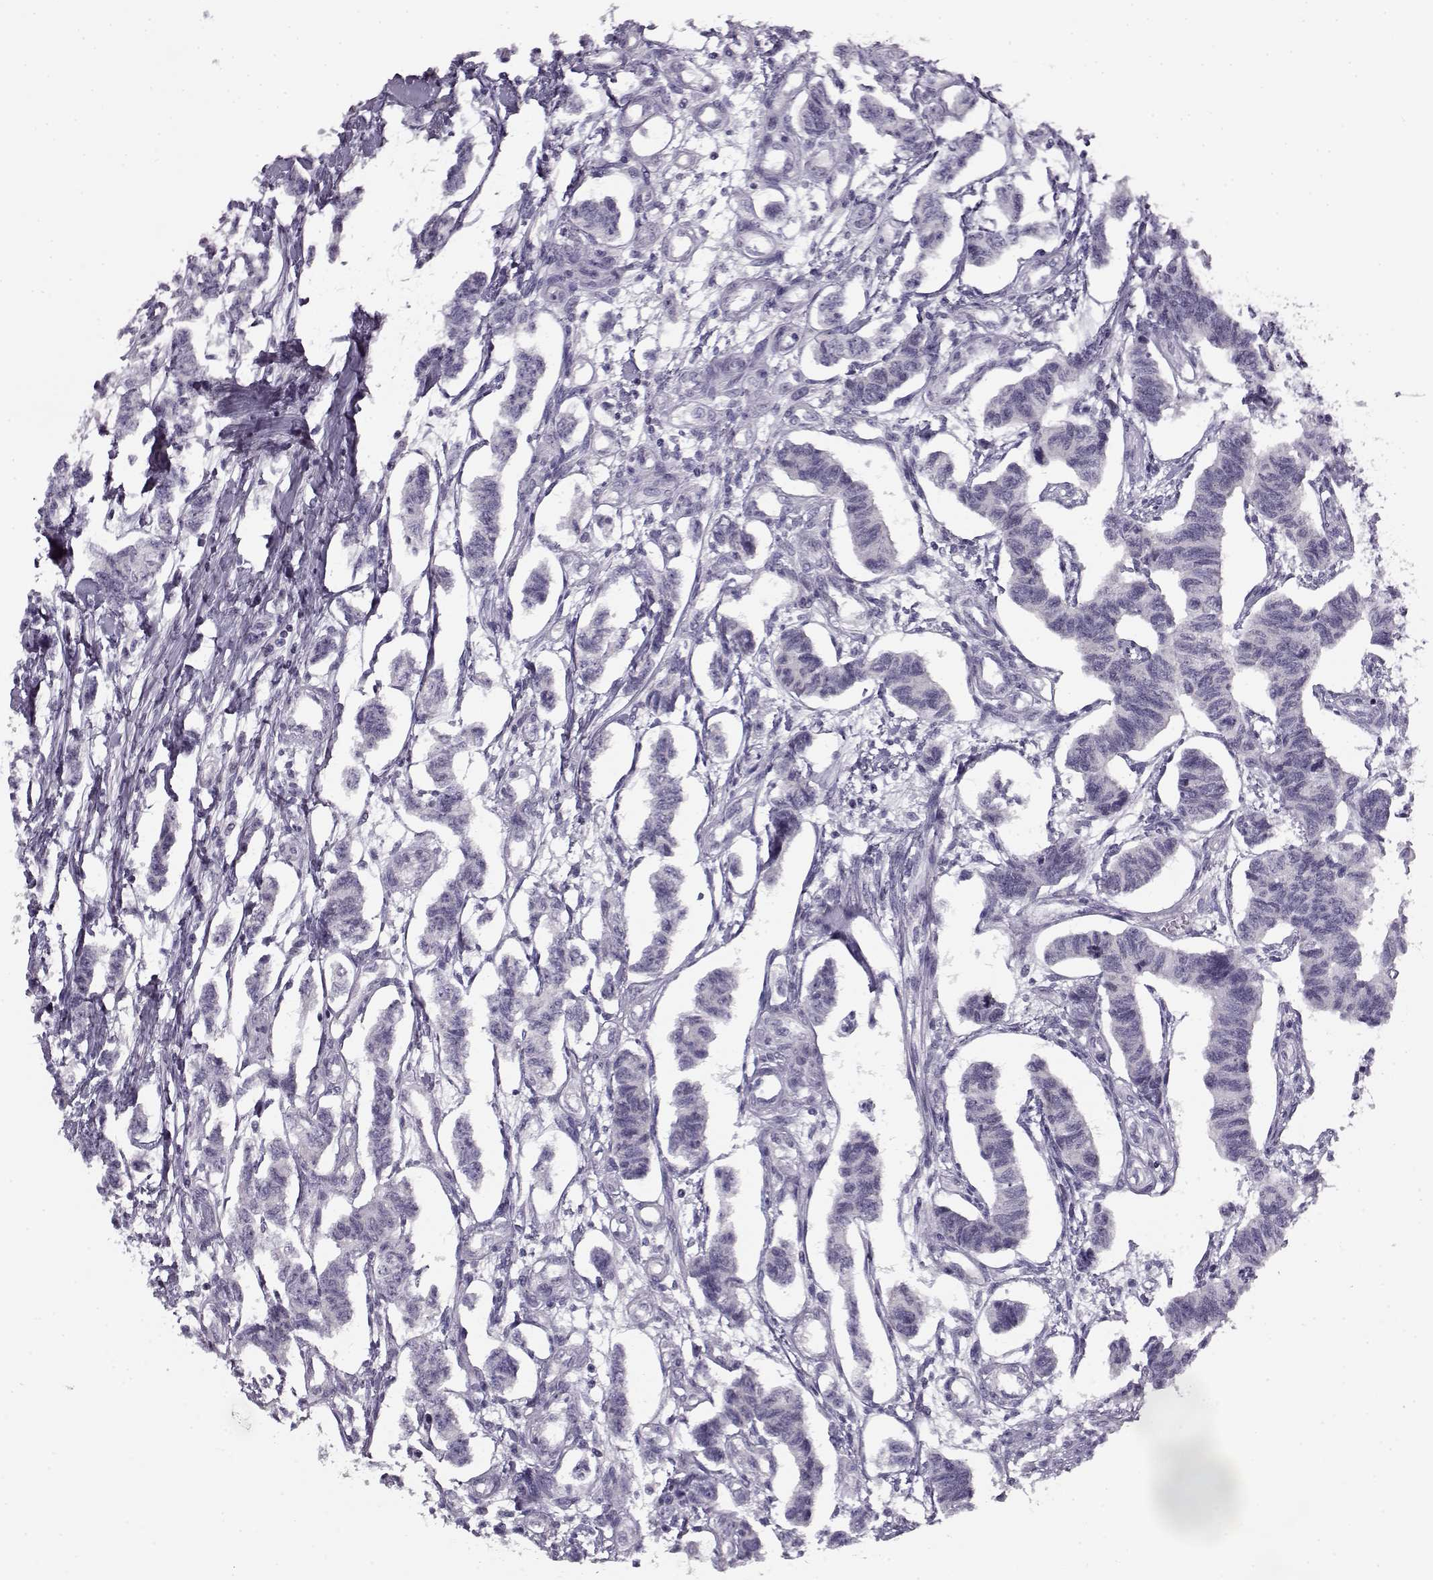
{"staining": {"intensity": "negative", "quantity": "none", "location": "none"}, "tissue": "carcinoid", "cell_type": "Tumor cells", "image_type": "cancer", "snomed": [{"axis": "morphology", "description": "Carcinoid, malignant, NOS"}, {"axis": "topography", "description": "Kidney"}], "caption": "Immunohistochemistry (IHC) image of human carcinoid stained for a protein (brown), which demonstrates no staining in tumor cells.", "gene": "RP1L1", "patient": {"sex": "female", "age": 41}}